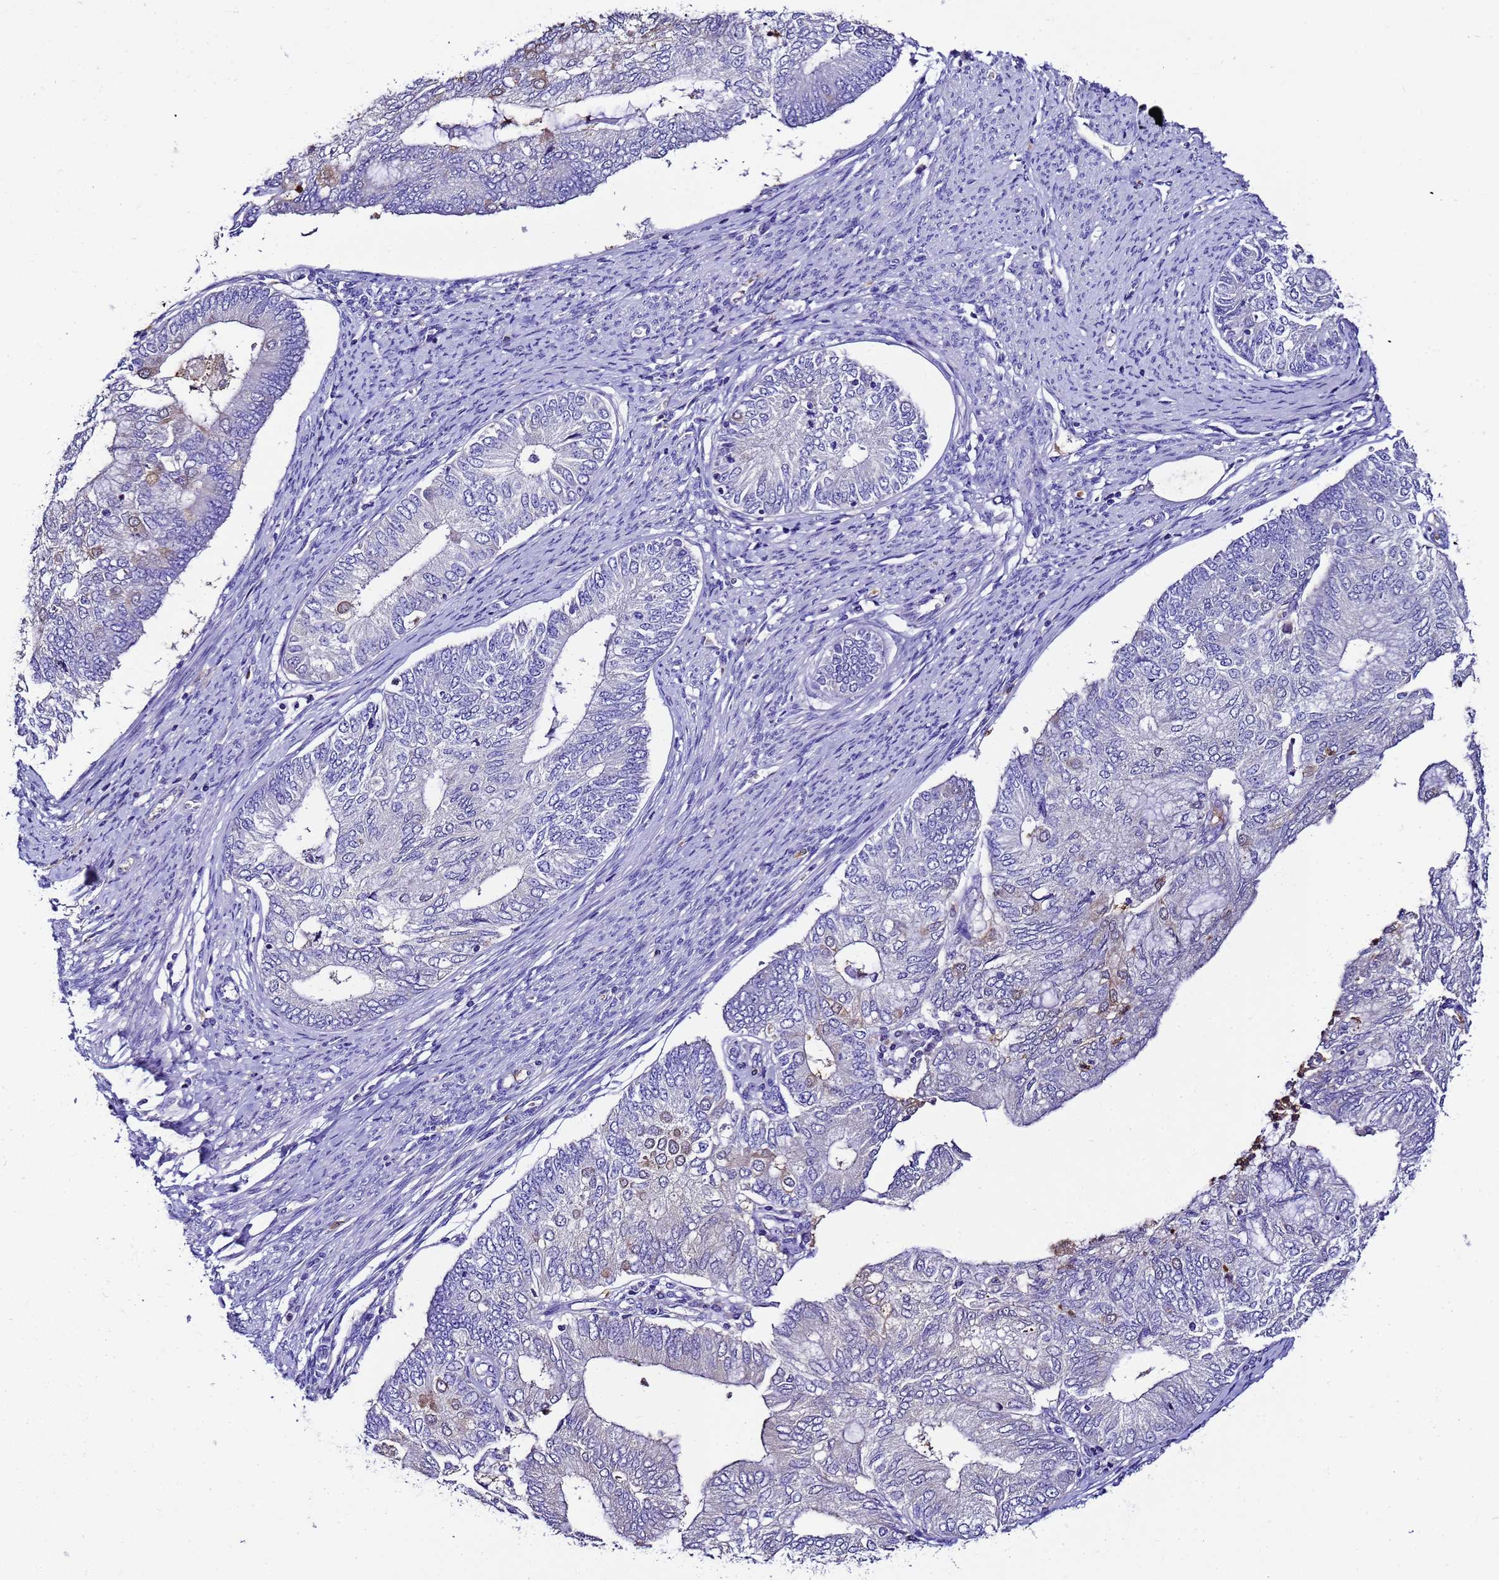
{"staining": {"intensity": "weak", "quantity": "<25%", "location": "cytoplasmic/membranous"}, "tissue": "endometrial cancer", "cell_type": "Tumor cells", "image_type": "cancer", "snomed": [{"axis": "morphology", "description": "Adenocarcinoma, NOS"}, {"axis": "topography", "description": "Endometrium"}], "caption": "DAB immunohistochemical staining of human endometrial cancer (adenocarcinoma) shows no significant positivity in tumor cells.", "gene": "UGT2A1", "patient": {"sex": "female", "age": 68}}